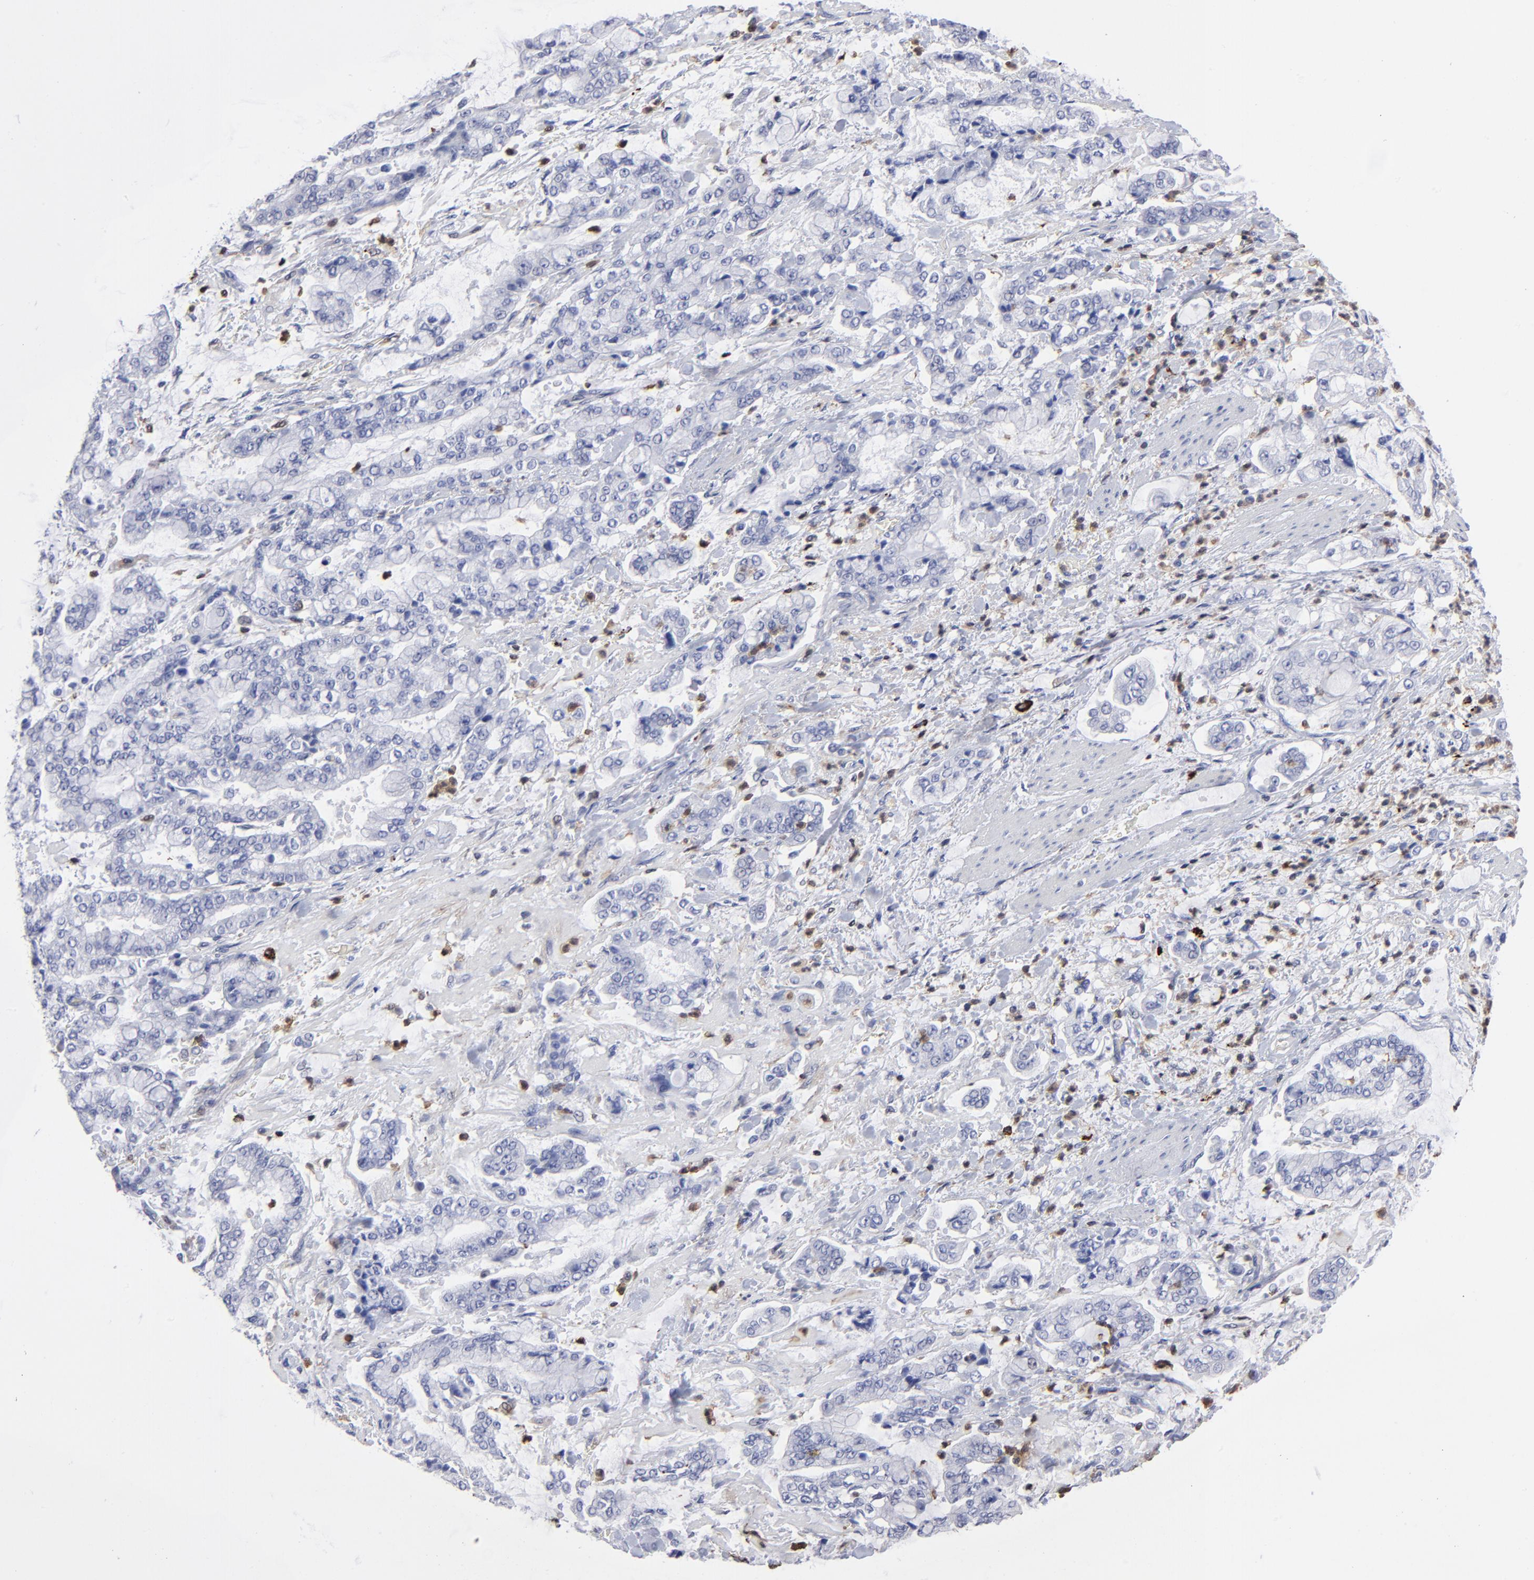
{"staining": {"intensity": "negative", "quantity": "none", "location": "none"}, "tissue": "stomach cancer", "cell_type": "Tumor cells", "image_type": "cancer", "snomed": [{"axis": "morphology", "description": "Normal tissue, NOS"}, {"axis": "morphology", "description": "Adenocarcinoma, NOS"}, {"axis": "topography", "description": "Stomach, upper"}, {"axis": "topography", "description": "Stomach"}], "caption": "Image shows no significant protein expression in tumor cells of stomach cancer (adenocarcinoma). (Immunohistochemistry, brightfield microscopy, high magnification).", "gene": "TBXT", "patient": {"sex": "male", "age": 76}}